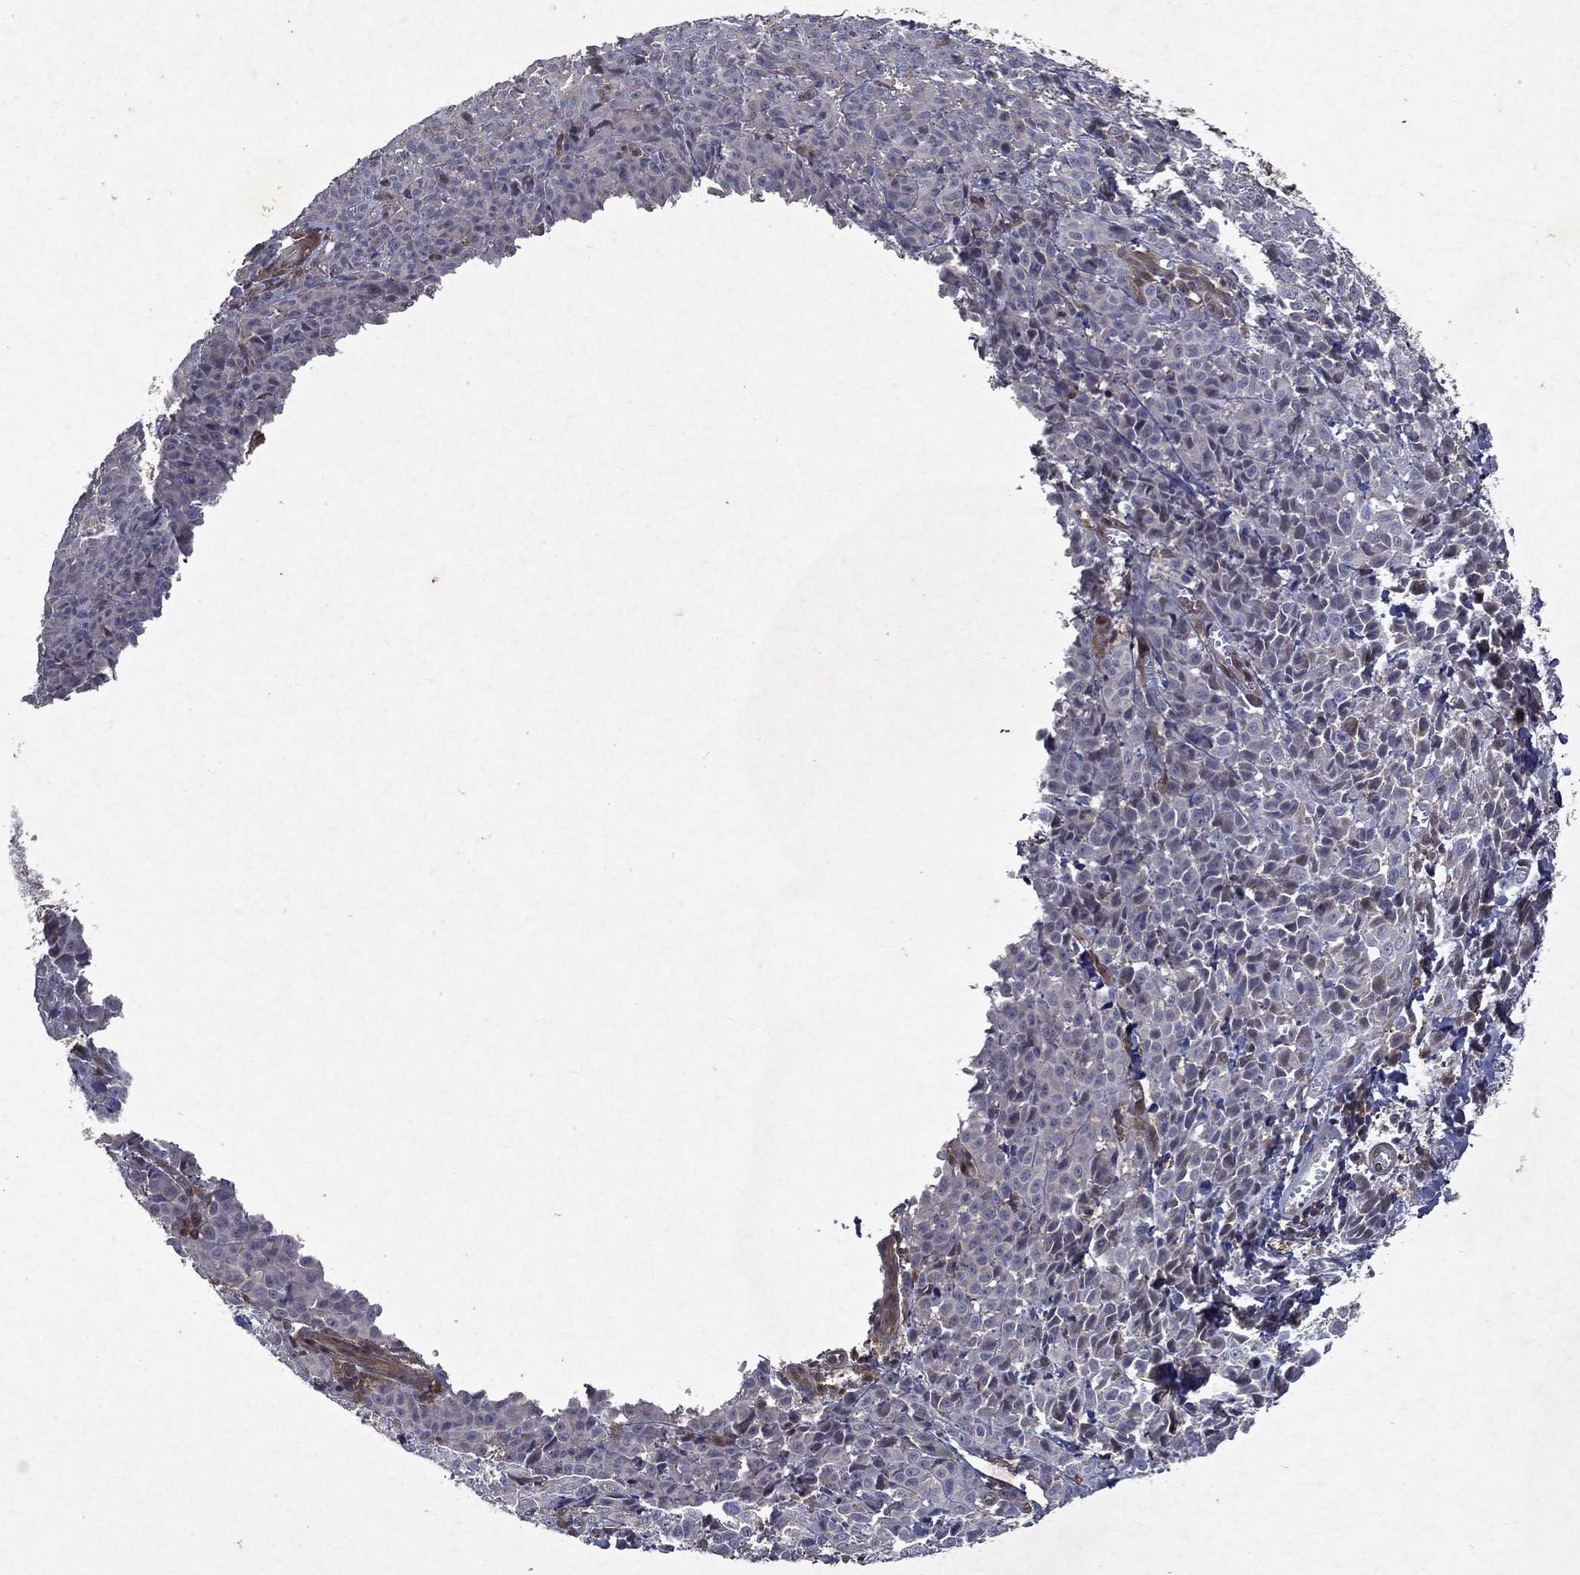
{"staining": {"intensity": "negative", "quantity": "none", "location": "none"}, "tissue": "melanoma", "cell_type": "Tumor cells", "image_type": "cancer", "snomed": [{"axis": "morphology", "description": "Malignant melanoma, NOS"}, {"axis": "topography", "description": "Skin"}], "caption": "This is a photomicrograph of IHC staining of malignant melanoma, which shows no positivity in tumor cells.", "gene": "MTAP", "patient": {"sex": "male", "age": 89}}